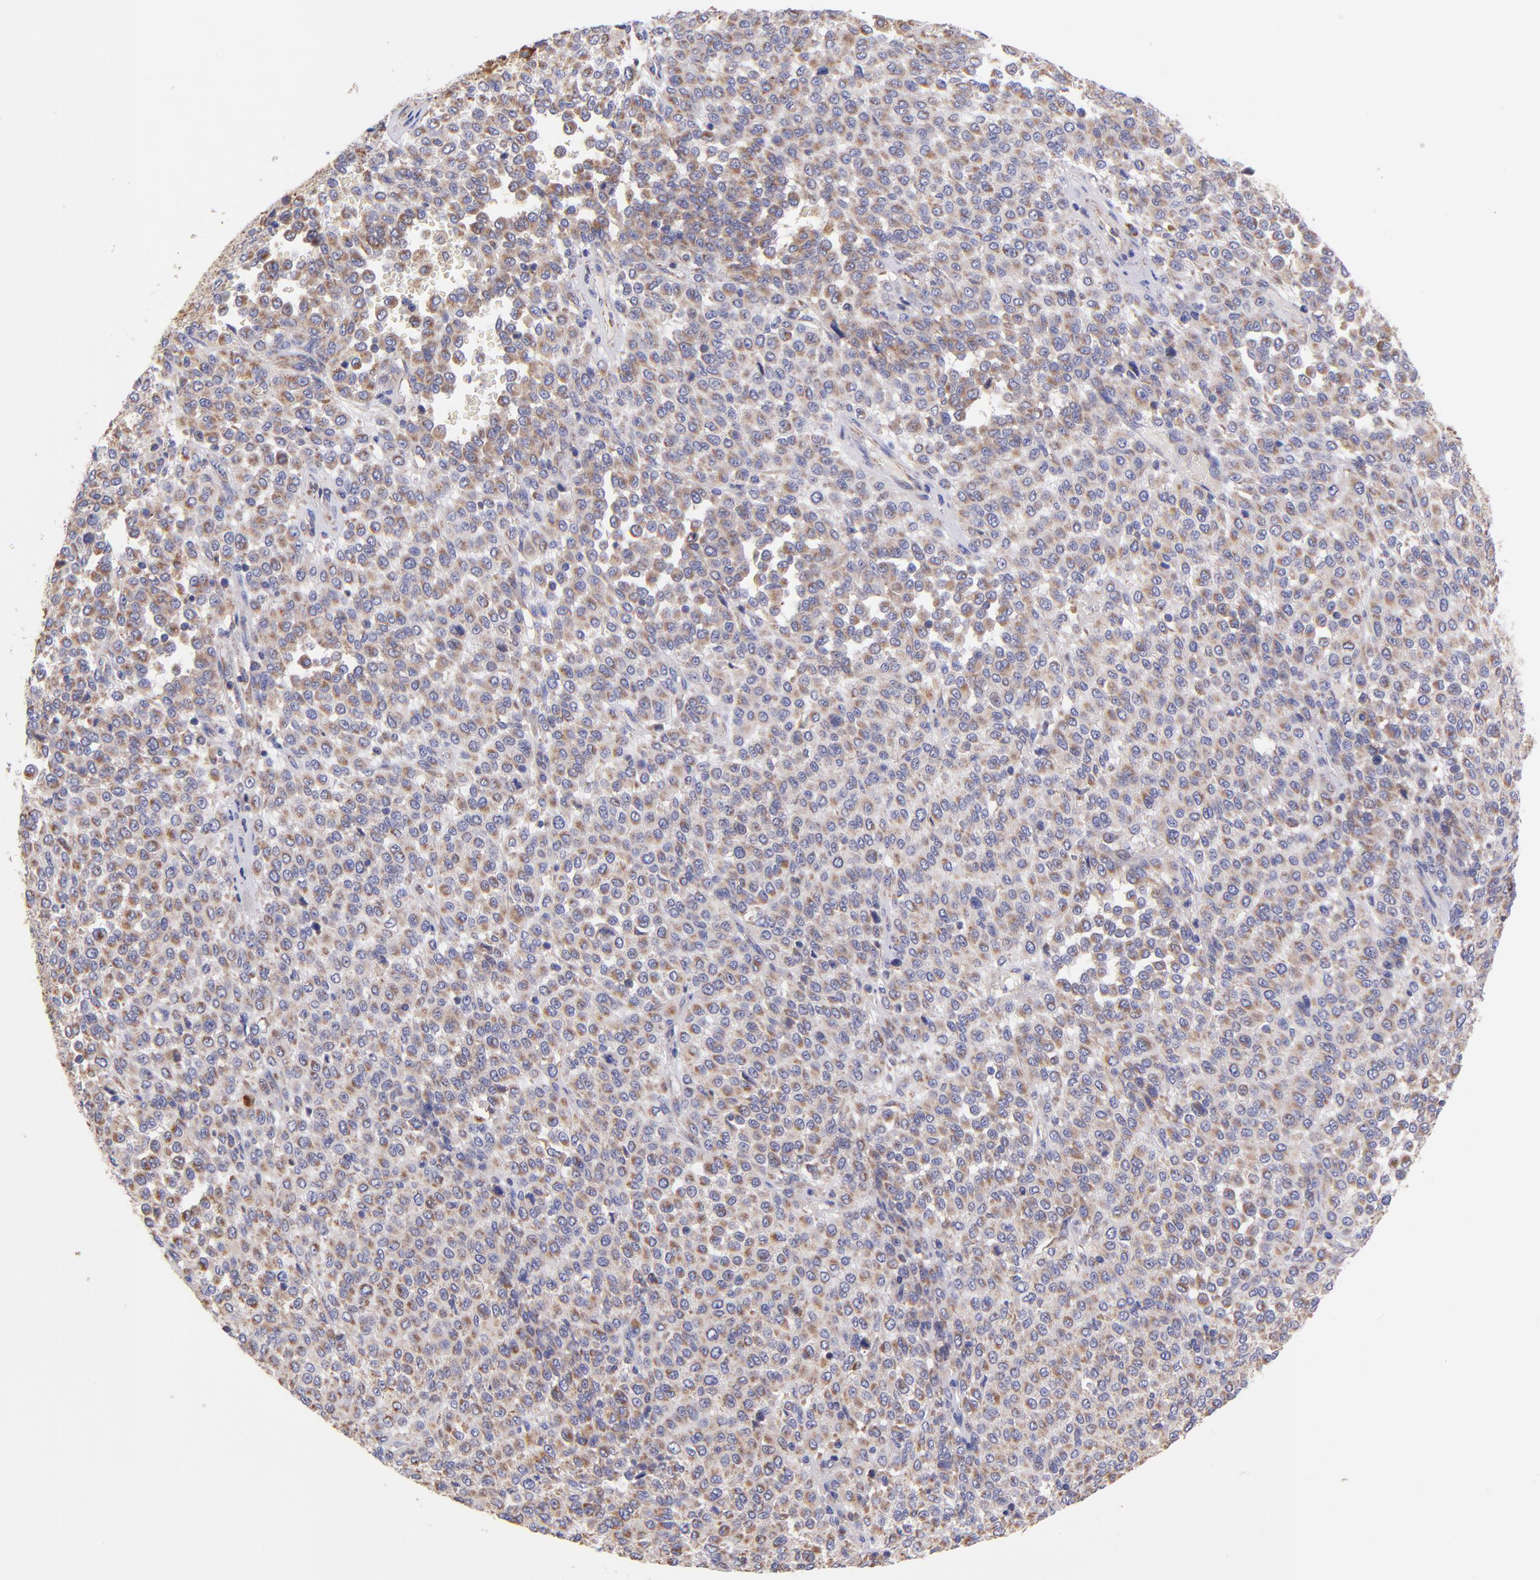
{"staining": {"intensity": "weak", "quantity": ">75%", "location": "cytoplasmic/membranous"}, "tissue": "melanoma", "cell_type": "Tumor cells", "image_type": "cancer", "snomed": [{"axis": "morphology", "description": "Malignant melanoma, Metastatic site"}, {"axis": "topography", "description": "Pancreas"}], "caption": "This is a photomicrograph of IHC staining of malignant melanoma (metastatic site), which shows weak expression in the cytoplasmic/membranous of tumor cells.", "gene": "PREX1", "patient": {"sex": "female", "age": 30}}